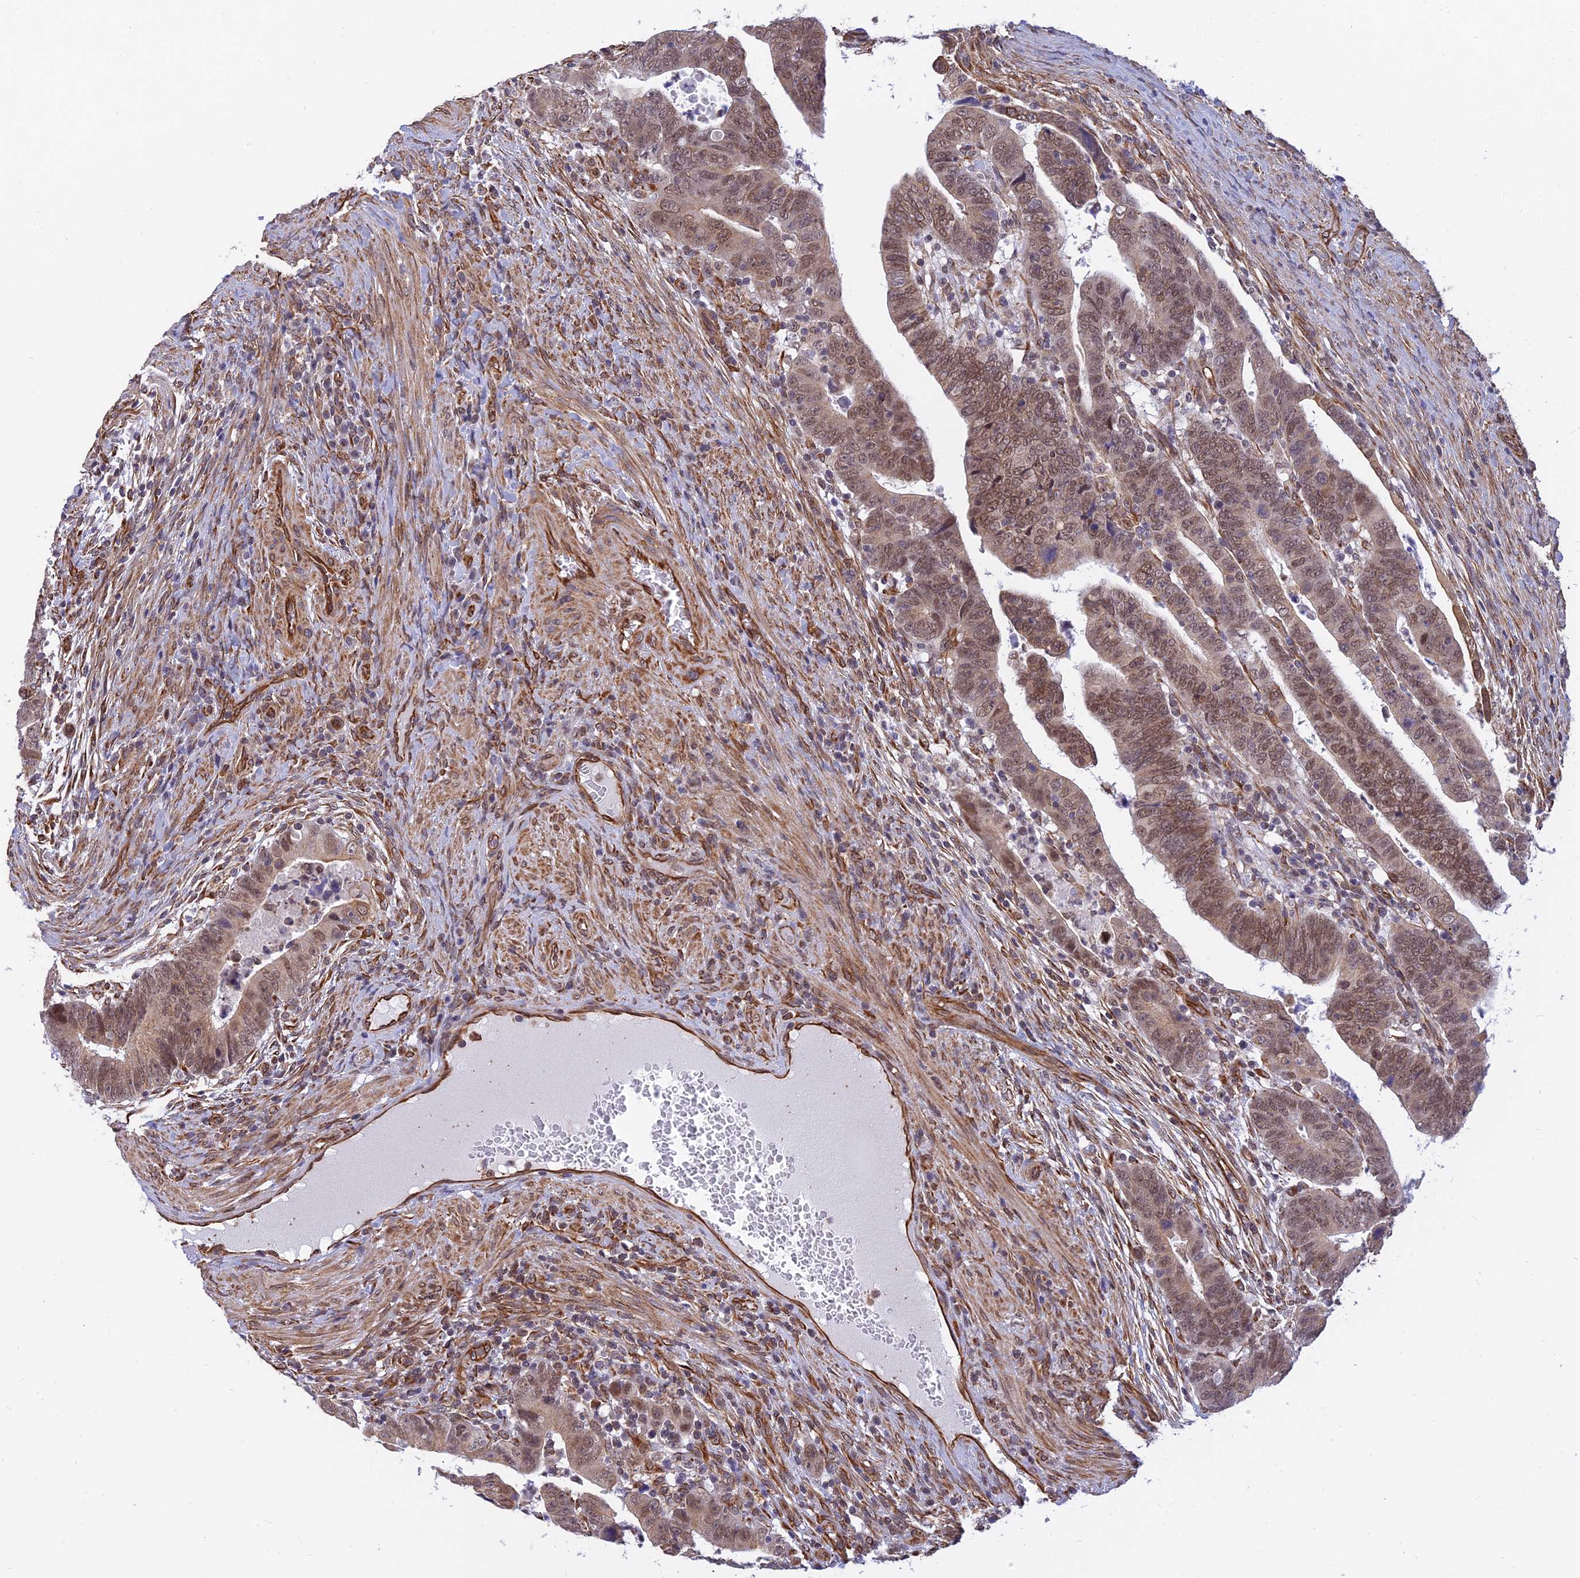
{"staining": {"intensity": "moderate", "quantity": ">75%", "location": "nuclear"}, "tissue": "colorectal cancer", "cell_type": "Tumor cells", "image_type": "cancer", "snomed": [{"axis": "morphology", "description": "Normal tissue, NOS"}, {"axis": "morphology", "description": "Adenocarcinoma, NOS"}, {"axis": "topography", "description": "Rectum"}], "caption": "Adenocarcinoma (colorectal) stained with a brown dye reveals moderate nuclear positive positivity in approximately >75% of tumor cells.", "gene": "PAGR1", "patient": {"sex": "female", "age": 65}}